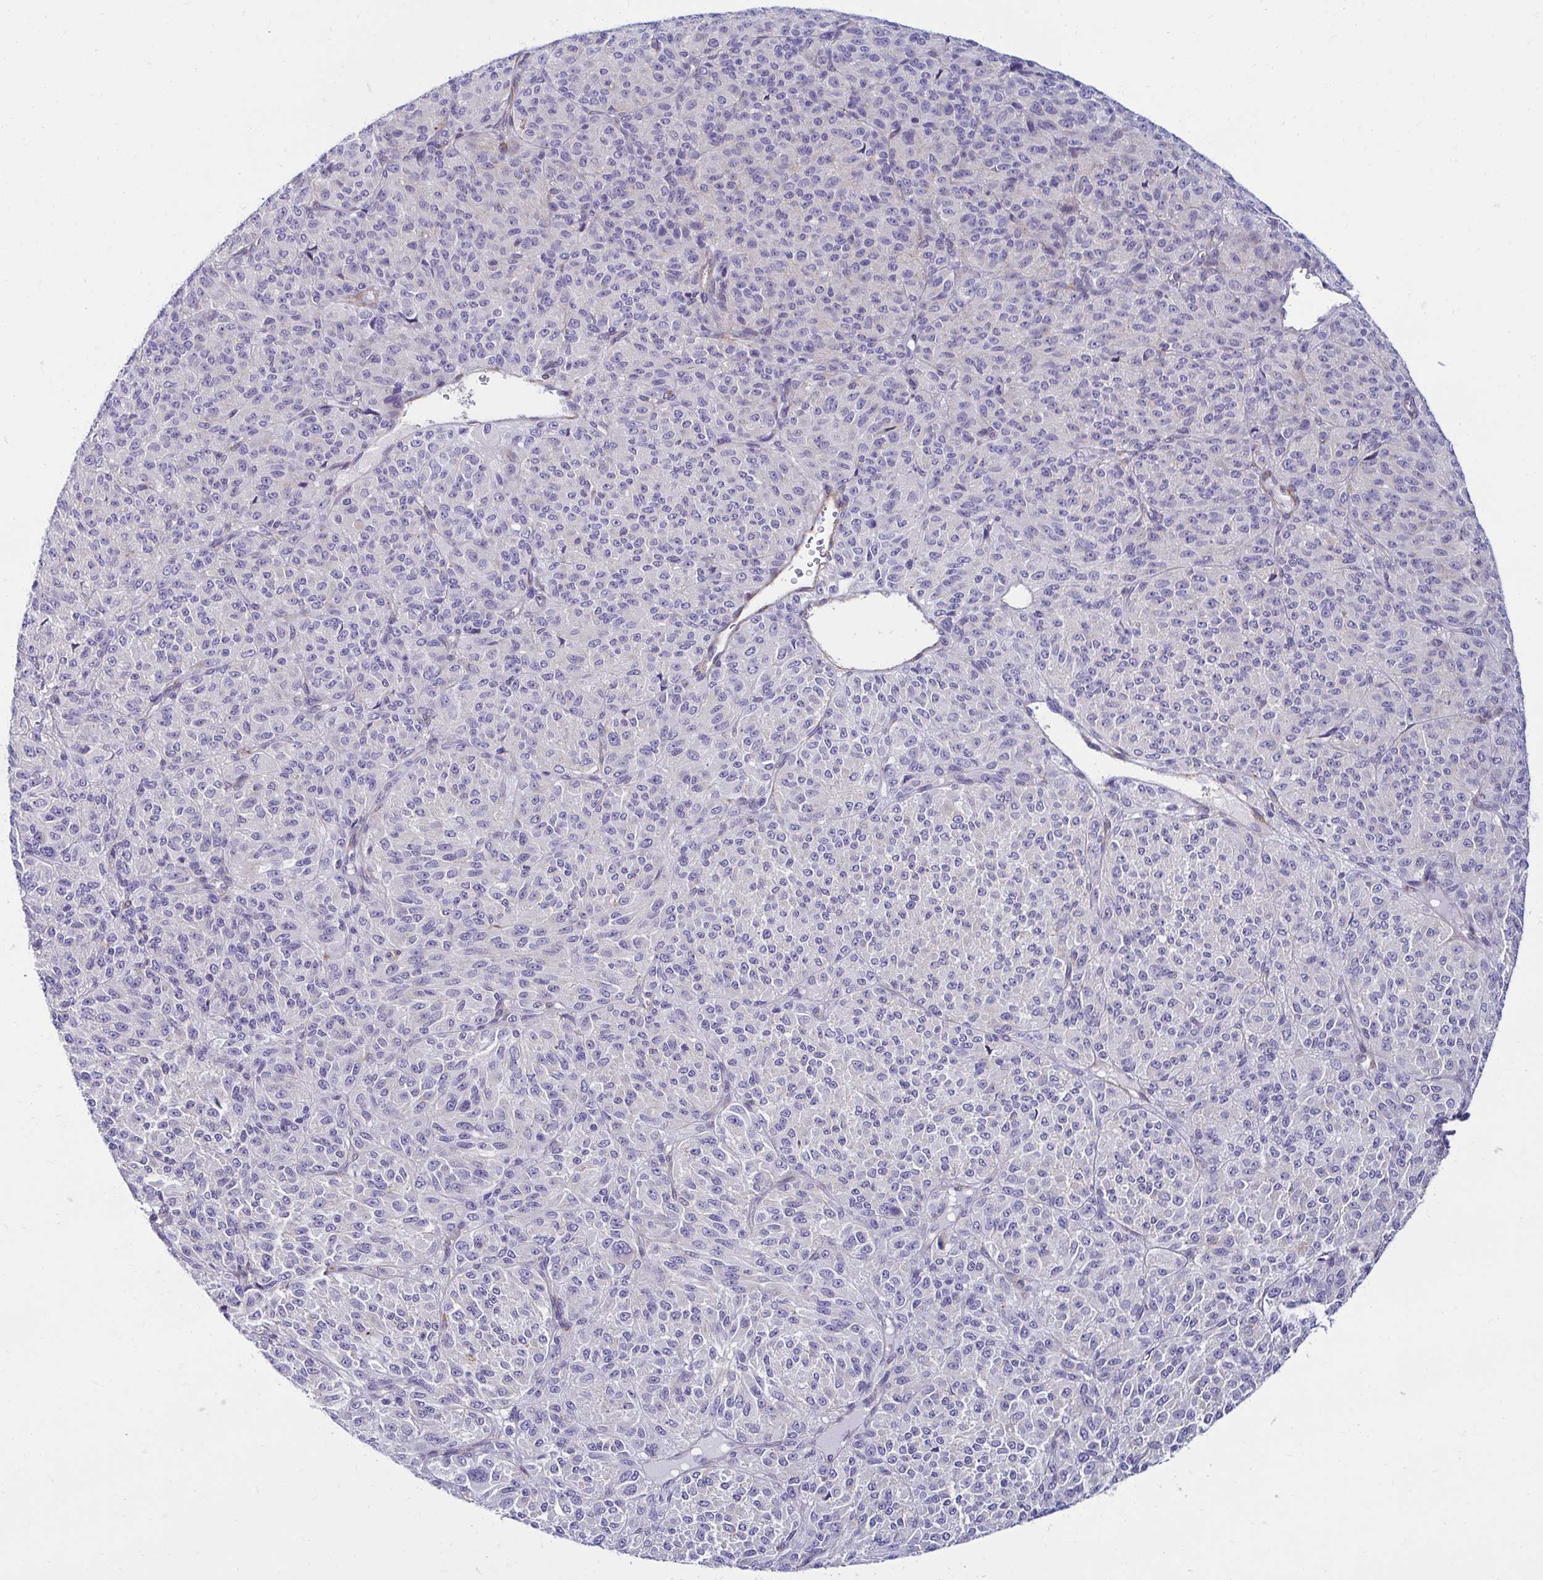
{"staining": {"intensity": "negative", "quantity": "none", "location": "none"}, "tissue": "melanoma", "cell_type": "Tumor cells", "image_type": "cancer", "snomed": [{"axis": "morphology", "description": "Malignant melanoma, Metastatic site"}, {"axis": "topography", "description": "Brain"}], "caption": "Immunohistochemistry (IHC) photomicrograph of human melanoma stained for a protein (brown), which reveals no expression in tumor cells.", "gene": "ANKRD62", "patient": {"sex": "female", "age": 56}}